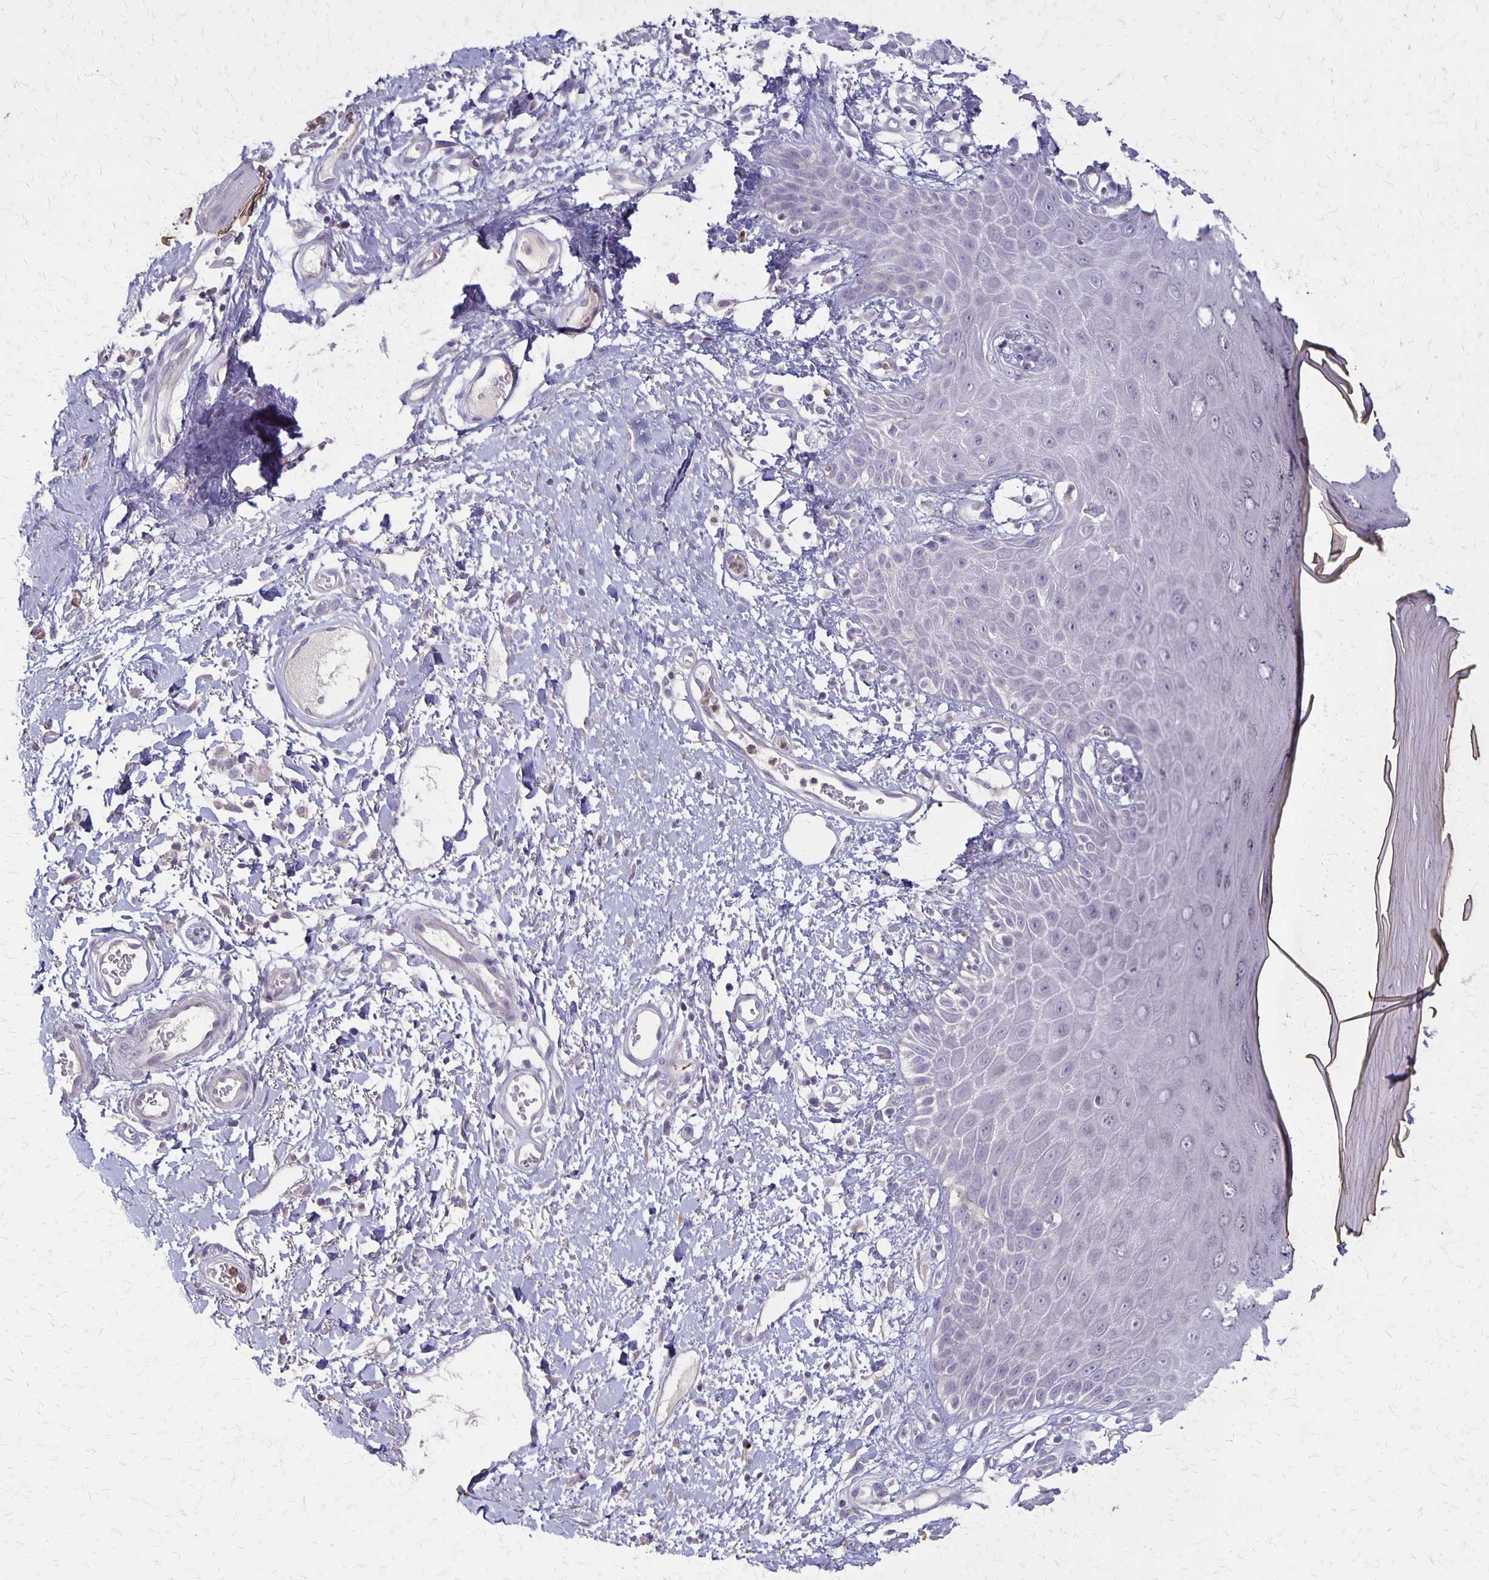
{"staining": {"intensity": "negative", "quantity": "none", "location": "none"}, "tissue": "skin", "cell_type": "Epidermal cells", "image_type": "normal", "snomed": [{"axis": "morphology", "description": "Normal tissue, NOS"}, {"axis": "topography", "description": "Anal"}, {"axis": "topography", "description": "Peripheral nerve tissue"}], "caption": "This is a photomicrograph of immunohistochemistry staining of normal skin, which shows no staining in epidermal cells. (Stains: DAB immunohistochemistry (IHC) with hematoxylin counter stain, Microscopy: brightfield microscopy at high magnification).", "gene": "SEPTIN5", "patient": {"sex": "male", "age": 78}}